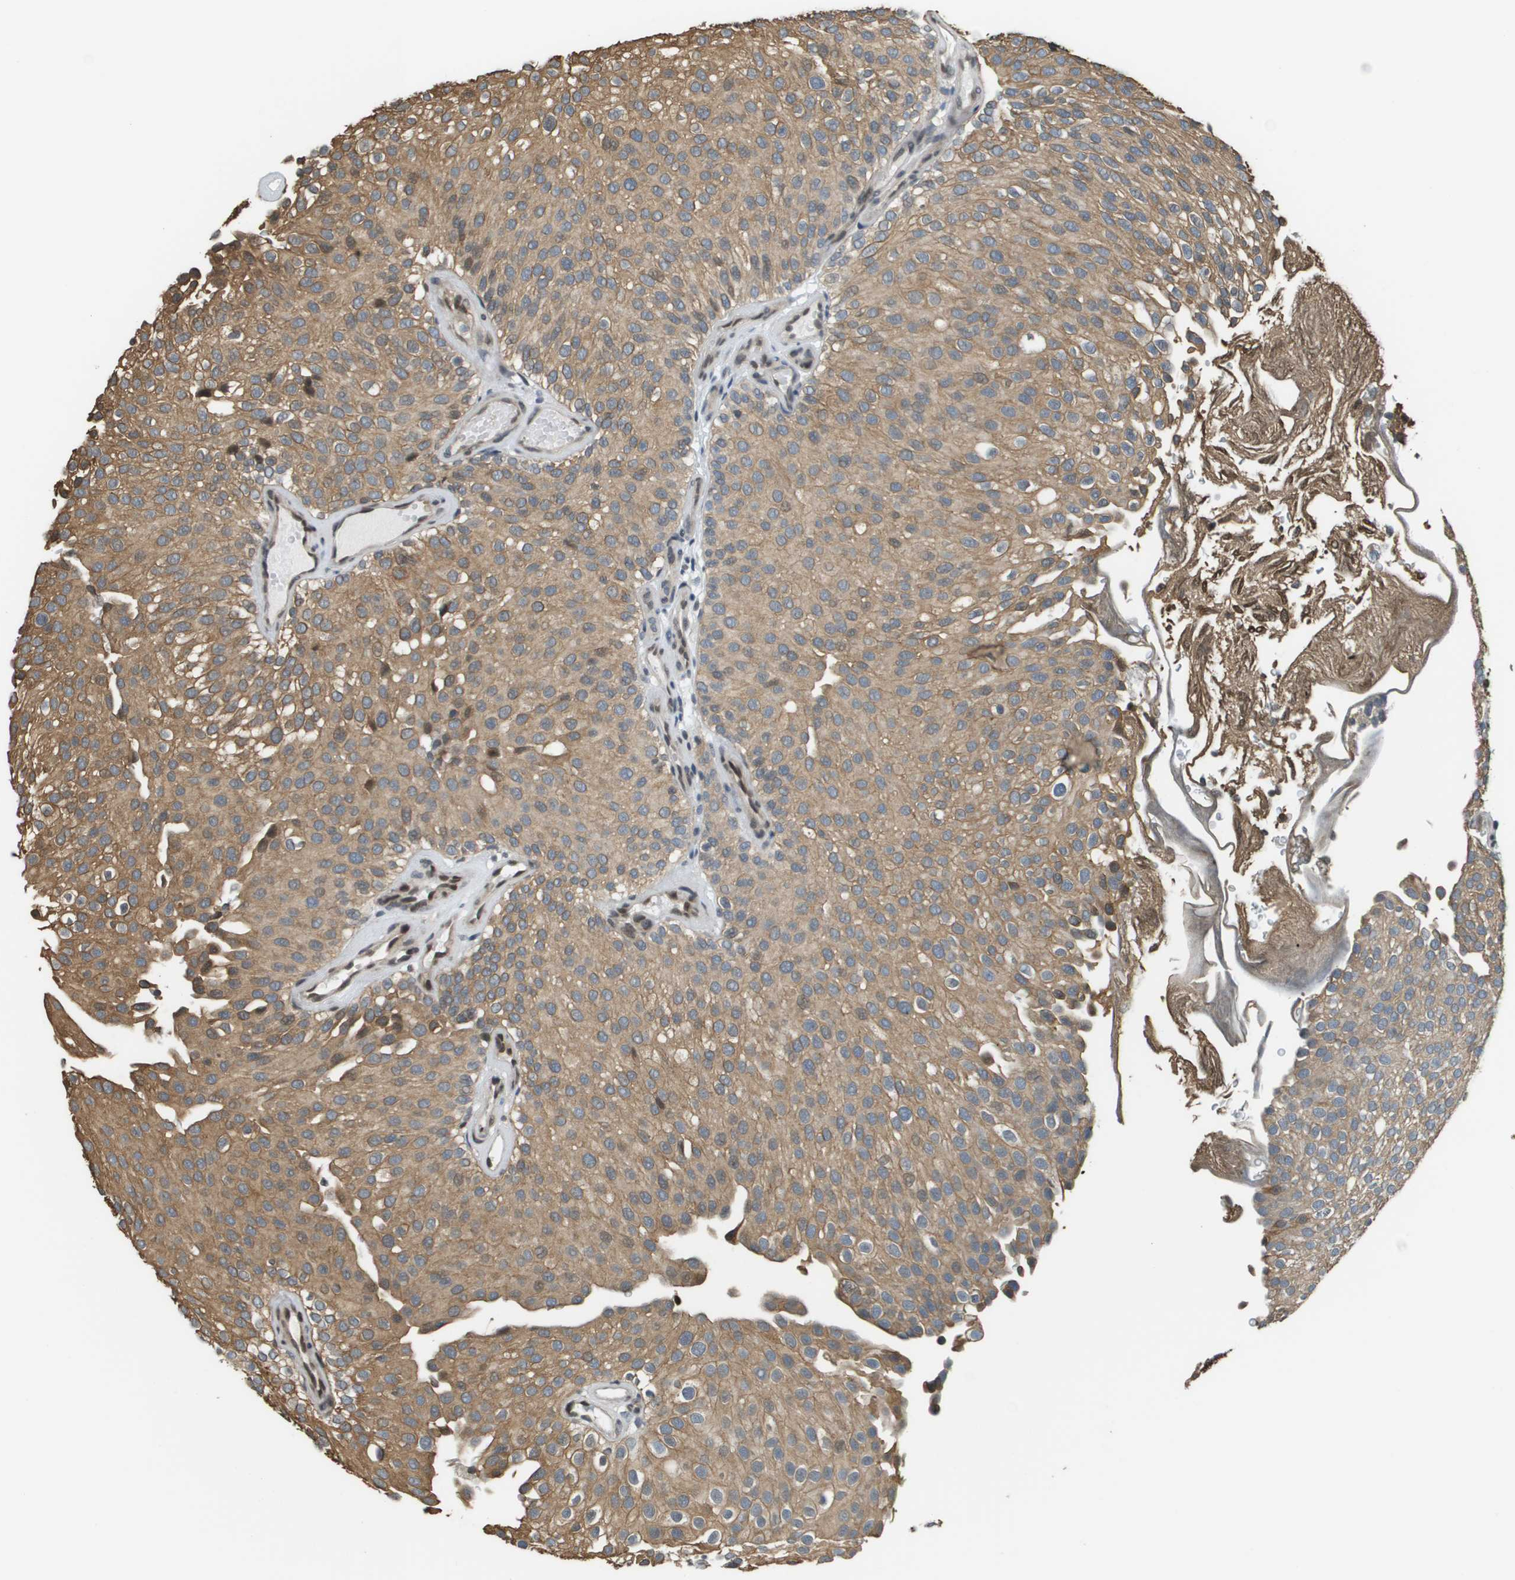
{"staining": {"intensity": "moderate", "quantity": ">75%", "location": "cytoplasmic/membranous"}, "tissue": "urothelial cancer", "cell_type": "Tumor cells", "image_type": "cancer", "snomed": [{"axis": "morphology", "description": "Urothelial carcinoma, Low grade"}, {"axis": "topography", "description": "Urinary bladder"}], "caption": "This photomicrograph reveals urothelial cancer stained with immunohistochemistry to label a protein in brown. The cytoplasmic/membranous of tumor cells show moderate positivity for the protein. Nuclei are counter-stained blue.", "gene": "FANCC", "patient": {"sex": "male", "age": 78}}